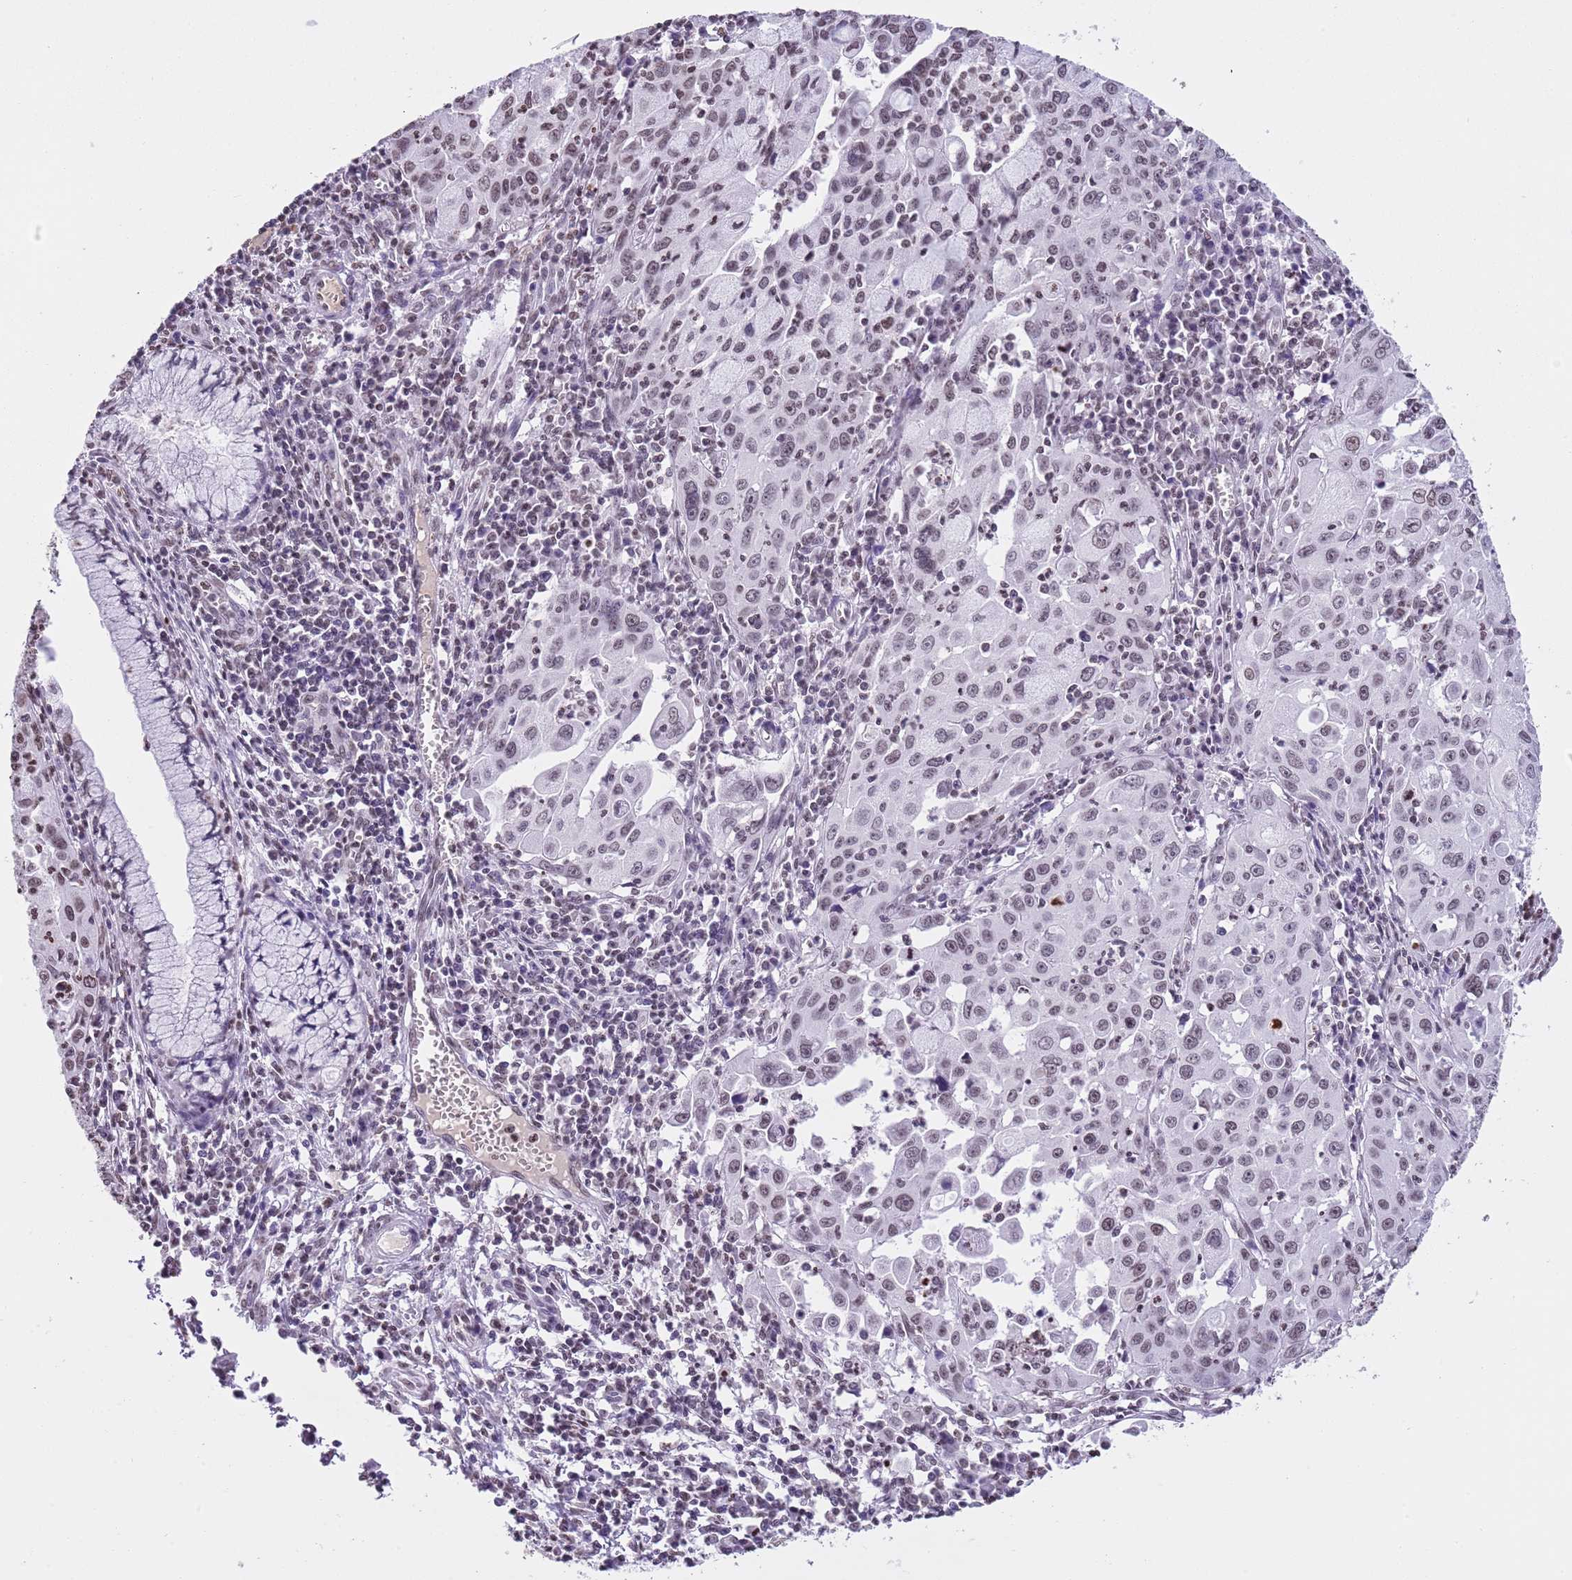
{"staining": {"intensity": "weak", "quantity": "25%-75%", "location": "nuclear"}, "tissue": "cervical cancer", "cell_type": "Tumor cells", "image_type": "cancer", "snomed": [{"axis": "morphology", "description": "Squamous cell carcinoma, NOS"}, {"axis": "topography", "description": "Cervix"}], "caption": "Cervical cancer stained with a protein marker displays weak staining in tumor cells.", "gene": "KPNA3", "patient": {"sex": "female", "age": 42}}